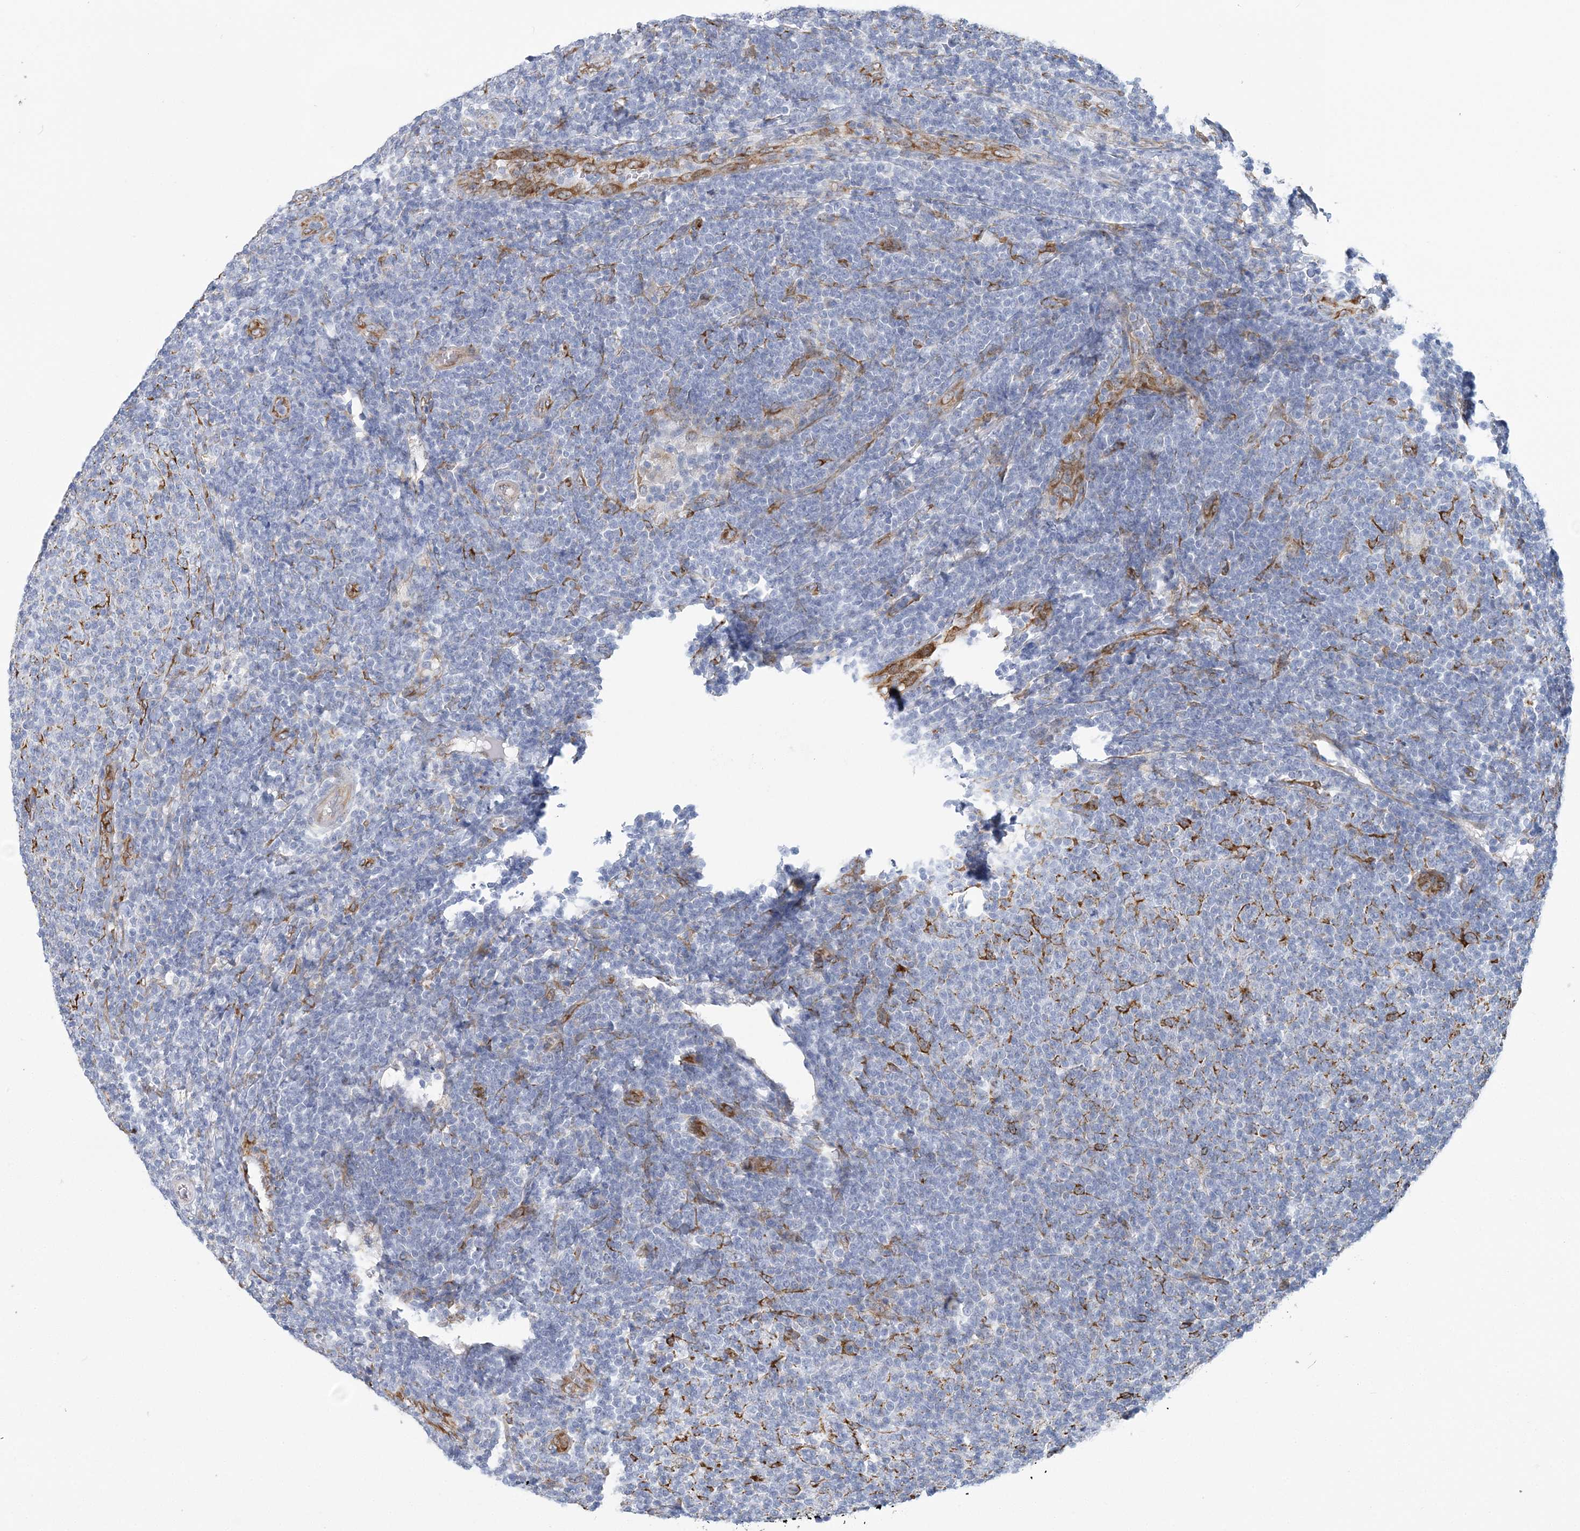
{"staining": {"intensity": "negative", "quantity": "none", "location": "none"}, "tissue": "lymphoma", "cell_type": "Tumor cells", "image_type": "cancer", "snomed": [{"axis": "morphology", "description": "Malignant lymphoma, non-Hodgkin's type, Low grade"}, {"axis": "topography", "description": "Lymph node"}], "caption": "This image is of lymphoma stained with IHC to label a protein in brown with the nuclei are counter-stained blue. There is no positivity in tumor cells.", "gene": "PLEKHG4B", "patient": {"sex": "male", "age": 66}}